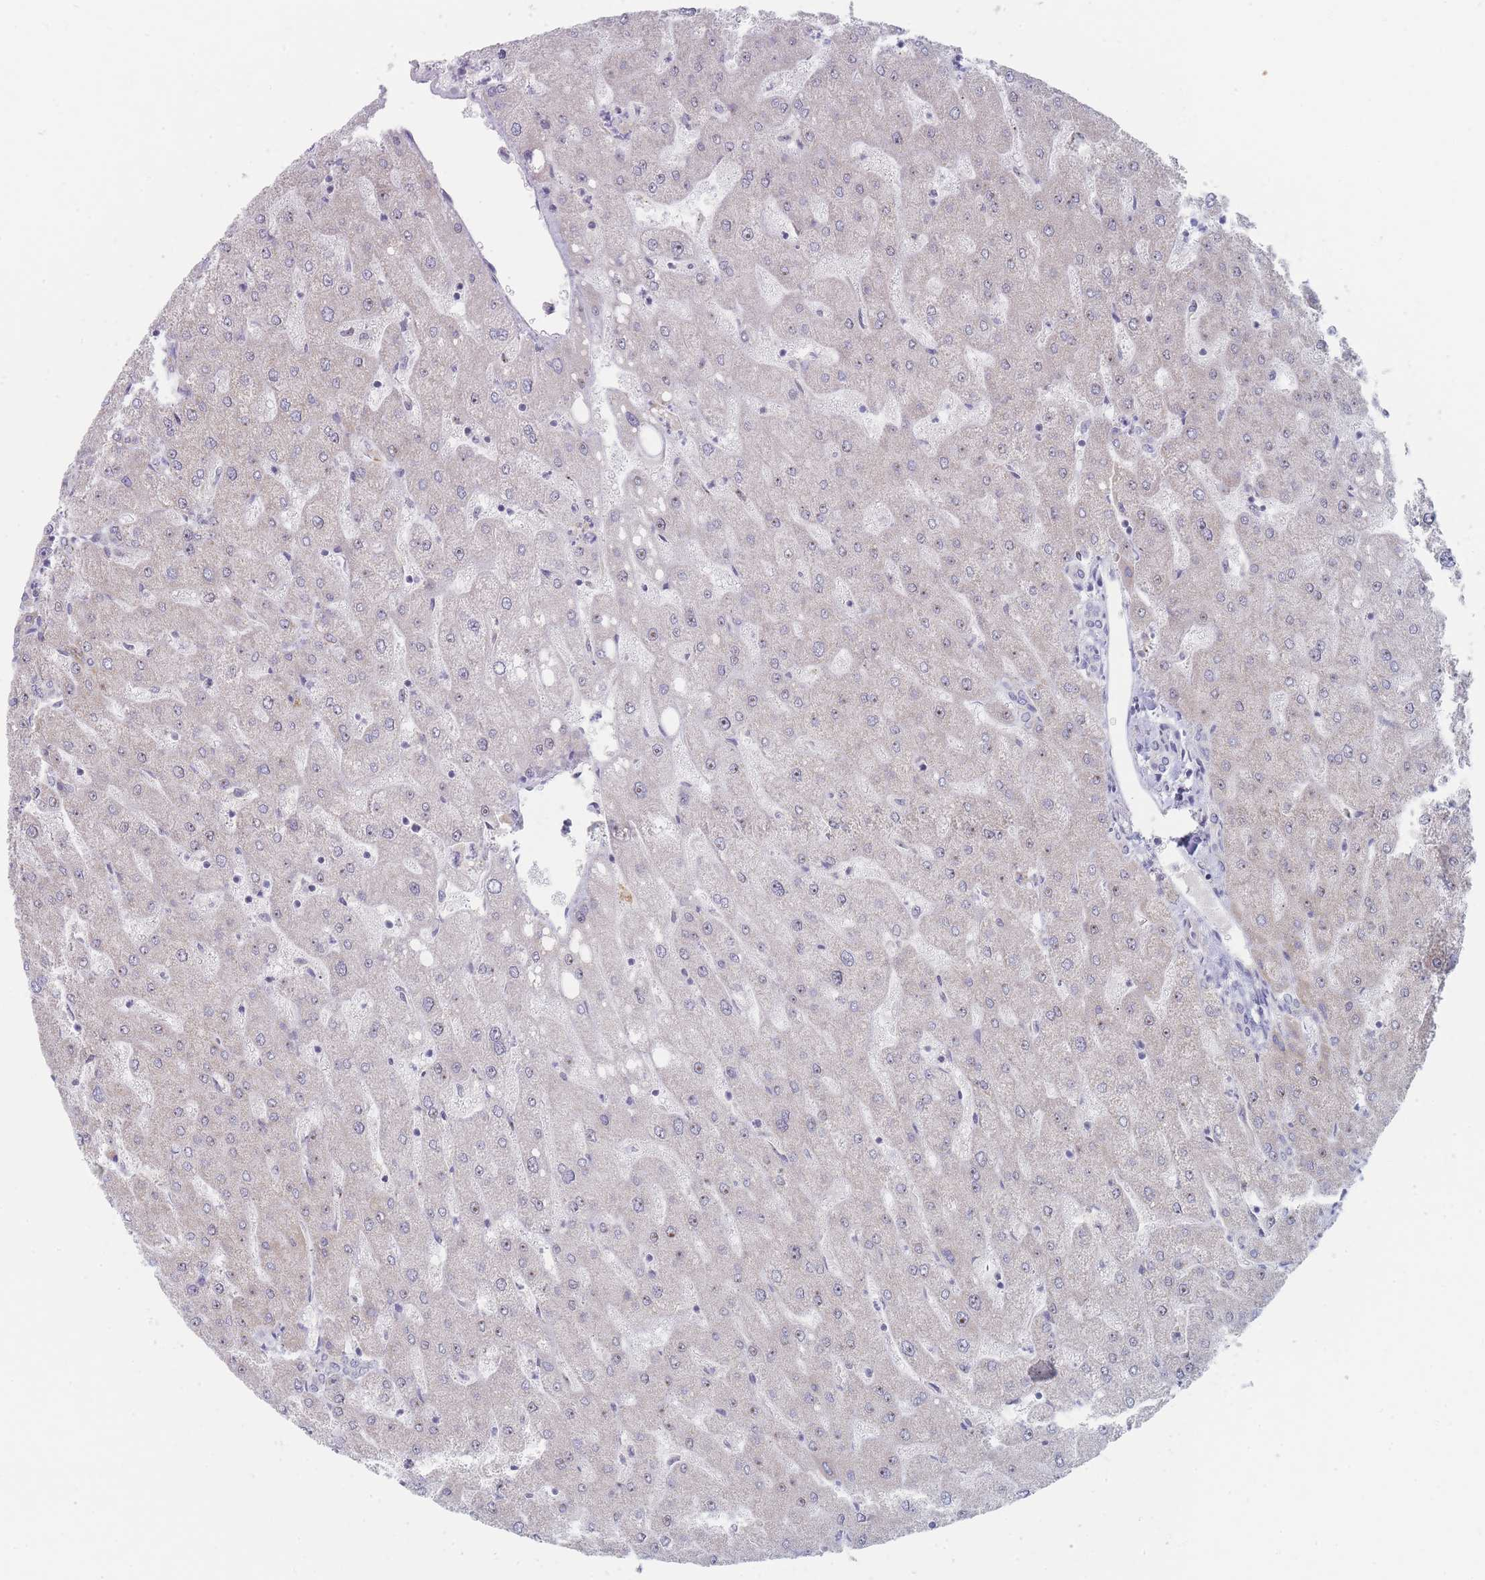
{"staining": {"intensity": "negative", "quantity": "none", "location": "none"}, "tissue": "liver", "cell_type": "Cholangiocytes", "image_type": "normal", "snomed": [{"axis": "morphology", "description": "Normal tissue, NOS"}, {"axis": "topography", "description": "Liver"}], "caption": "Immunohistochemical staining of benign liver shows no significant staining in cholangiocytes. (Stains: DAB (3,3'-diaminobenzidine) IHC with hematoxylin counter stain, Microscopy: brightfield microscopy at high magnification).", "gene": "RNF8", "patient": {"sex": "male", "age": 67}}